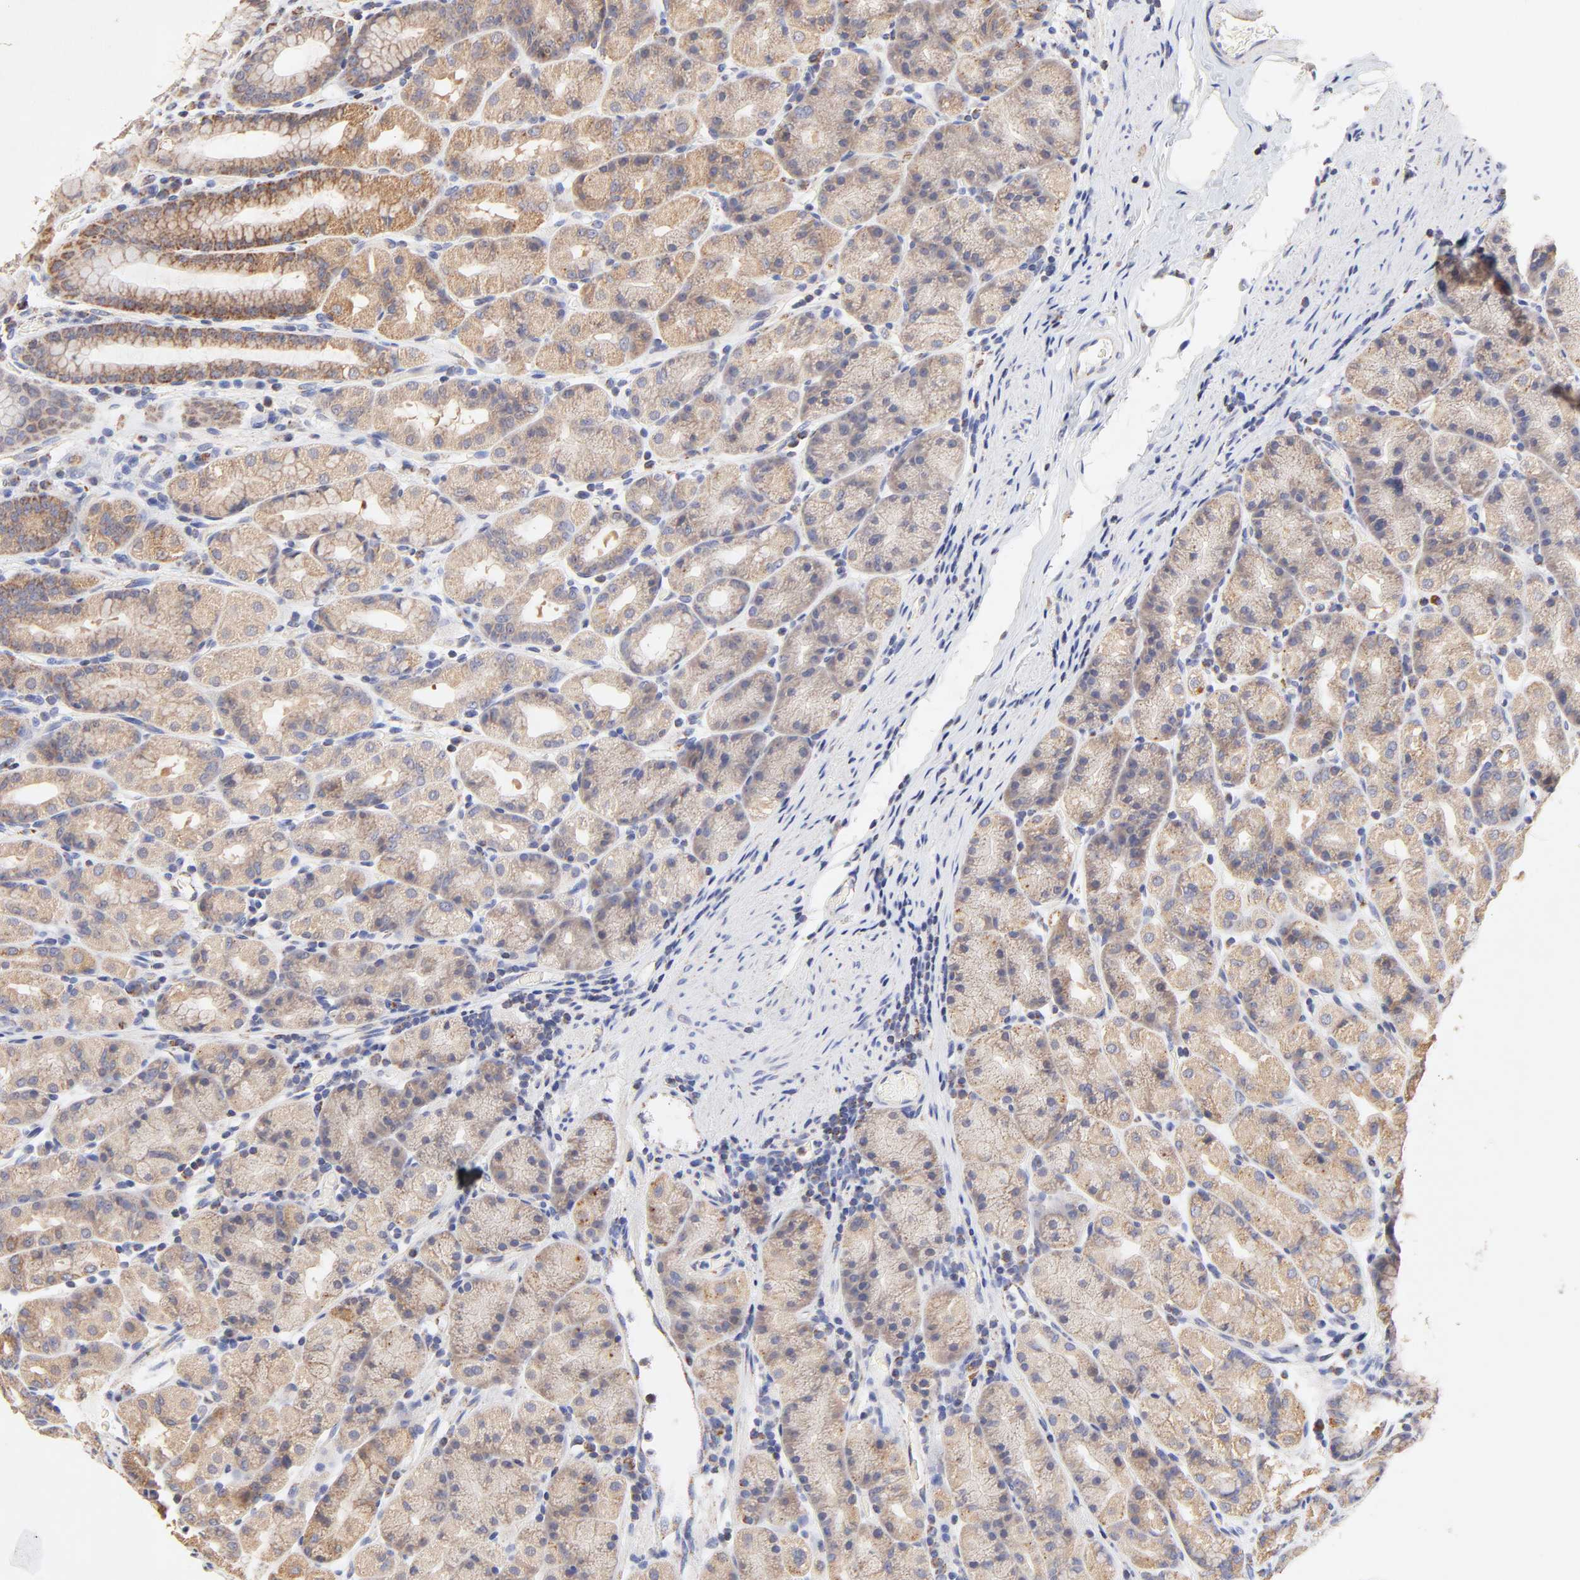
{"staining": {"intensity": "moderate", "quantity": ">75%", "location": "cytoplasmic/membranous"}, "tissue": "stomach", "cell_type": "Glandular cells", "image_type": "normal", "snomed": [{"axis": "morphology", "description": "Normal tissue, NOS"}, {"axis": "topography", "description": "Stomach, upper"}], "caption": "This is a photomicrograph of immunohistochemistry (IHC) staining of benign stomach, which shows moderate expression in the cytoplasmic/membranous of glandular cells.", "gene": "SSBP1", "patient": {"sex": "male", "age": 68}}